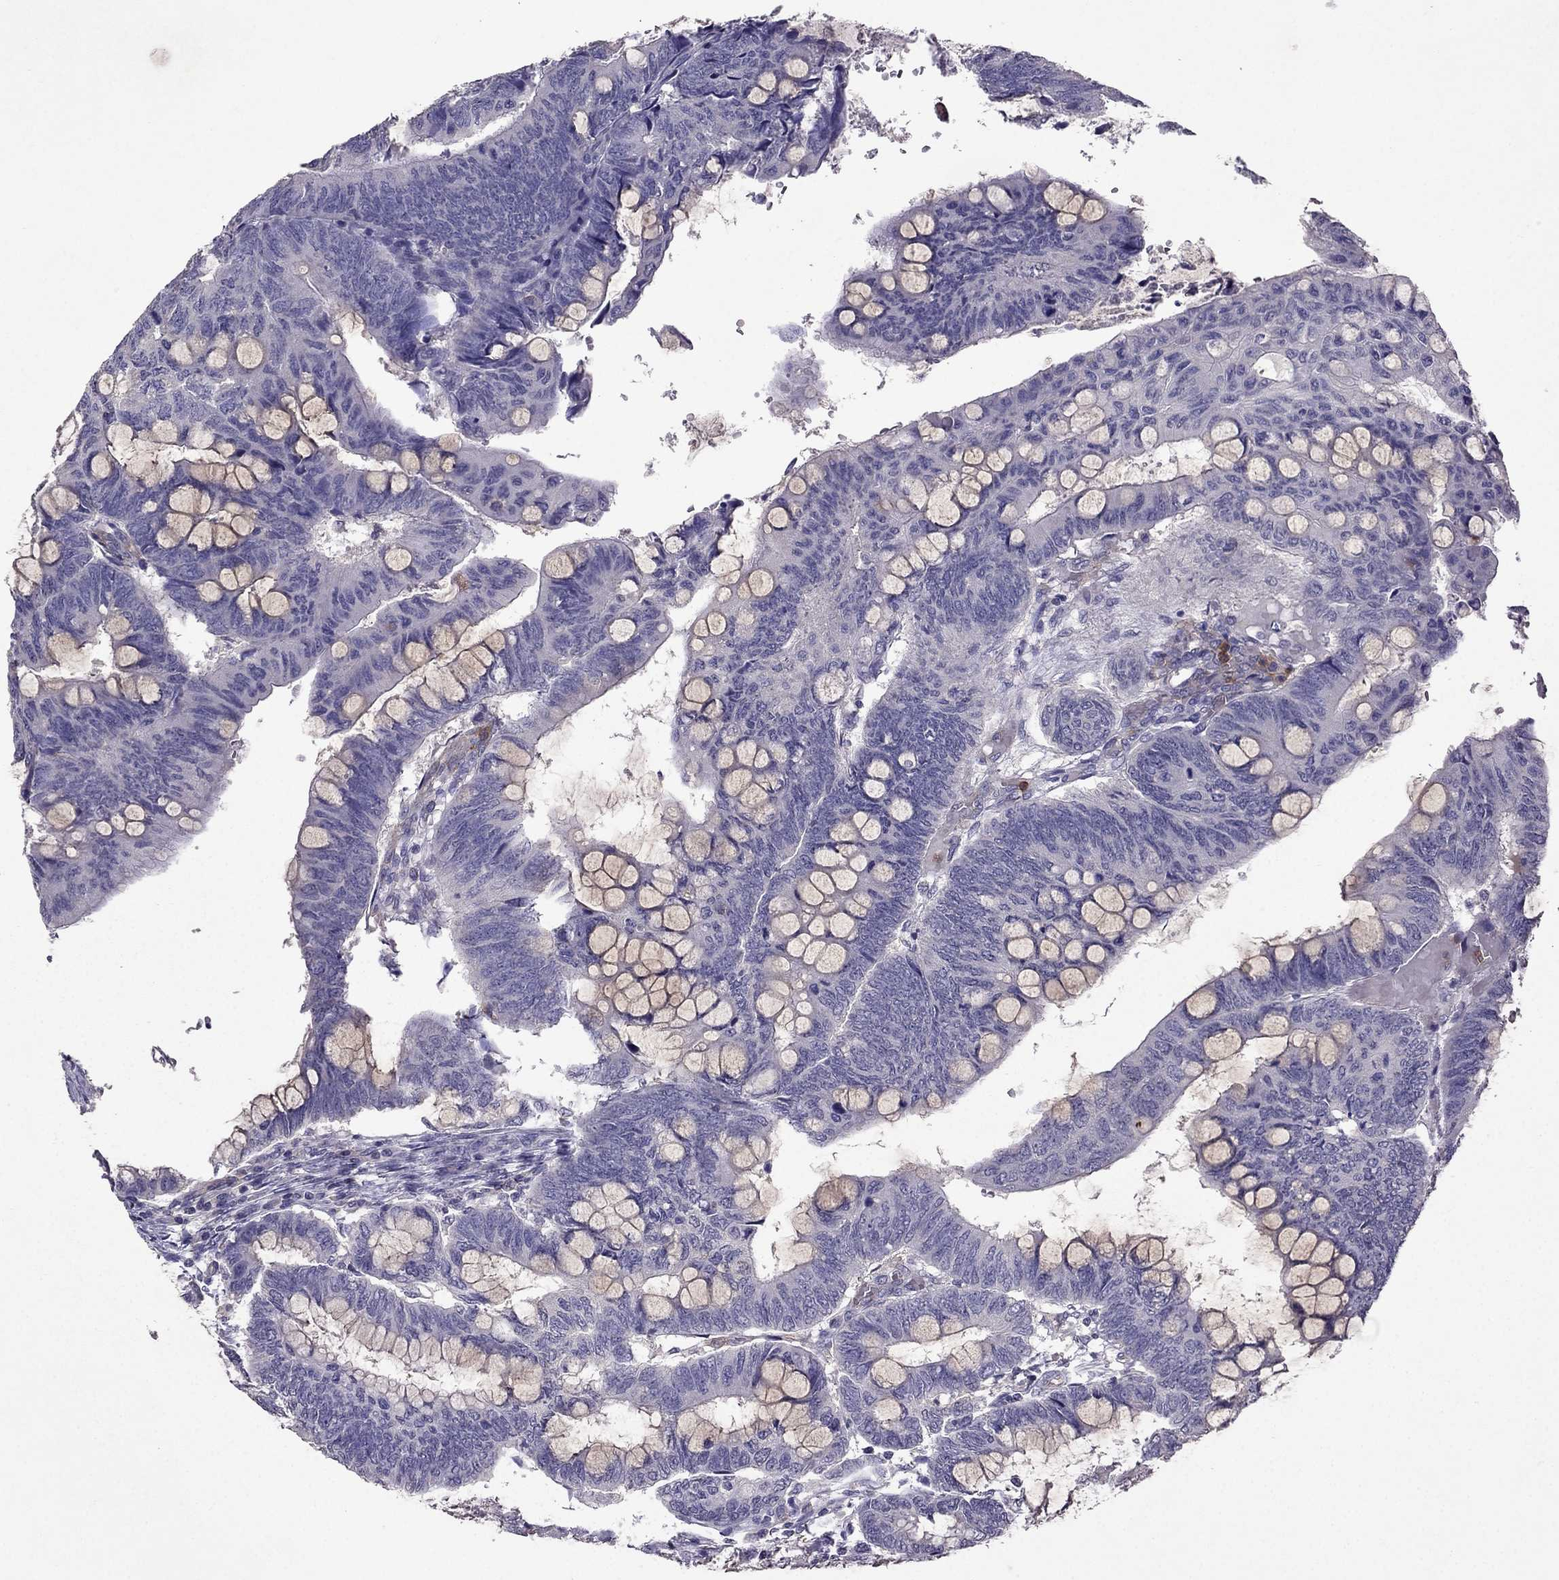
{"staining": {"intensity": "negative", "quantity": "none", "location": "none"}, "tissue": "colorectal cancer", "cell_type": "Tumor cells", "image_type": "cancer", "snomed": [{"axis": "morphology", "description": "Normal tissue, NOS"}, {"axis": "morphology", "description": "Adenocarcinoma, NOS"}, {"axis": "topography", "description": "Rectum"}], "caption": "Protein analysis of colorectal cancer demonstrates no significant positivity in tumor cells.", "gene": "RFLNB", "patient": {"sex": "male", "age": 92}}